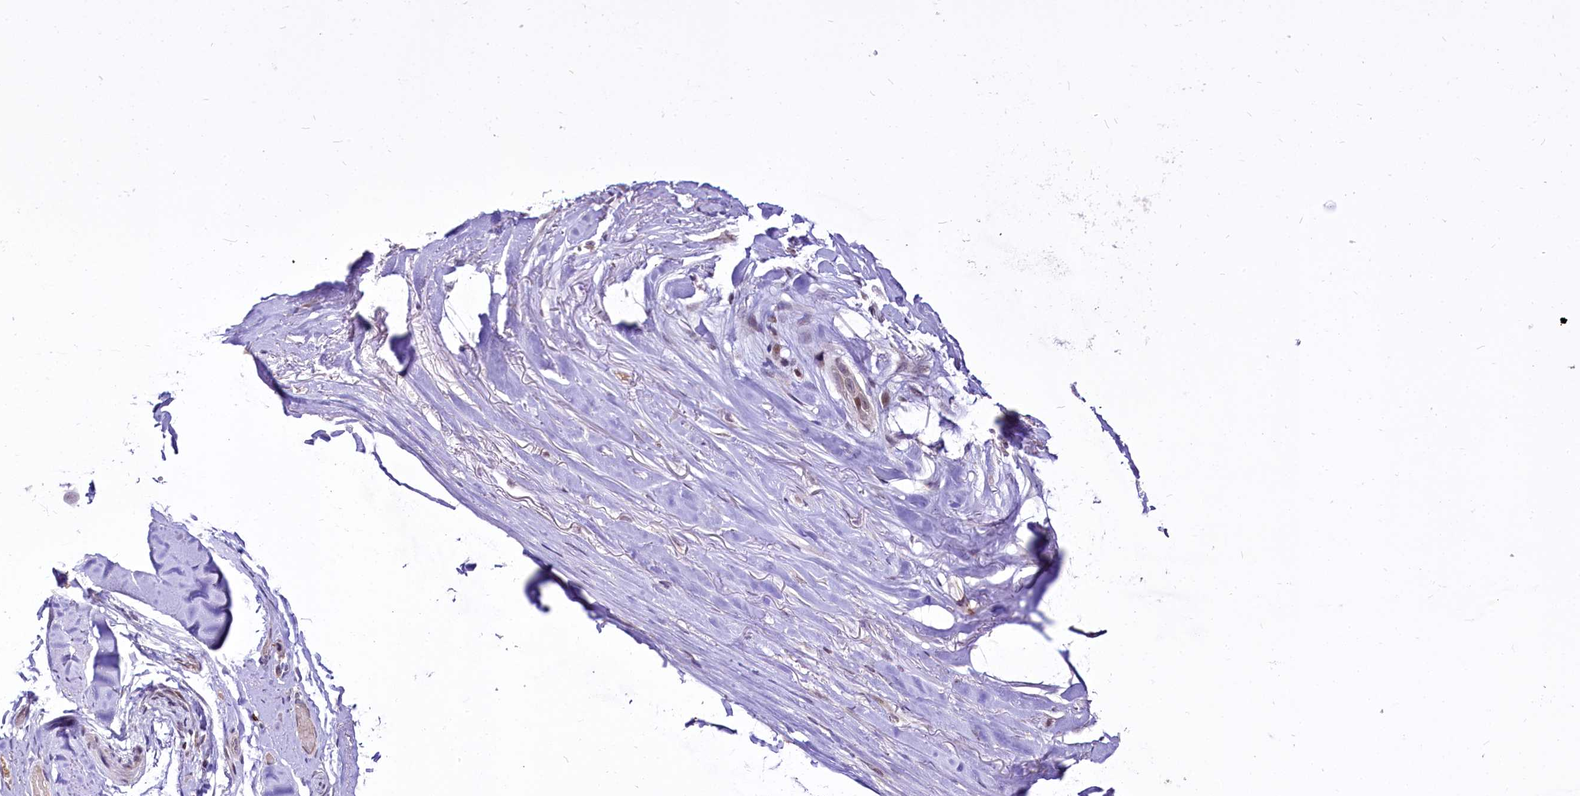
{"staining": {"intensity": "weak", "quantity": ">75%", "location": "cytoplasmic/membranous"}, "tissue": "adipose tissue", "cell_type": "Adipocytes", "image_type": "normal", "snomed": [{"axis": "morphology", "description": "Normal tissue, NOS"}, {"axis": "morphology", "description": "Basal cell carcinoma"}, {"axis": "topography", "description": "Skin"}], "caption": "Approximately >75% of adipocytes in benign adipose tissue demonstrate weak cytoplasmic/membranous protein staining as visualized by brown immunohistochemical staining.", "gene": "BANK1", "patient": {"sex": "female", "age": 89}}